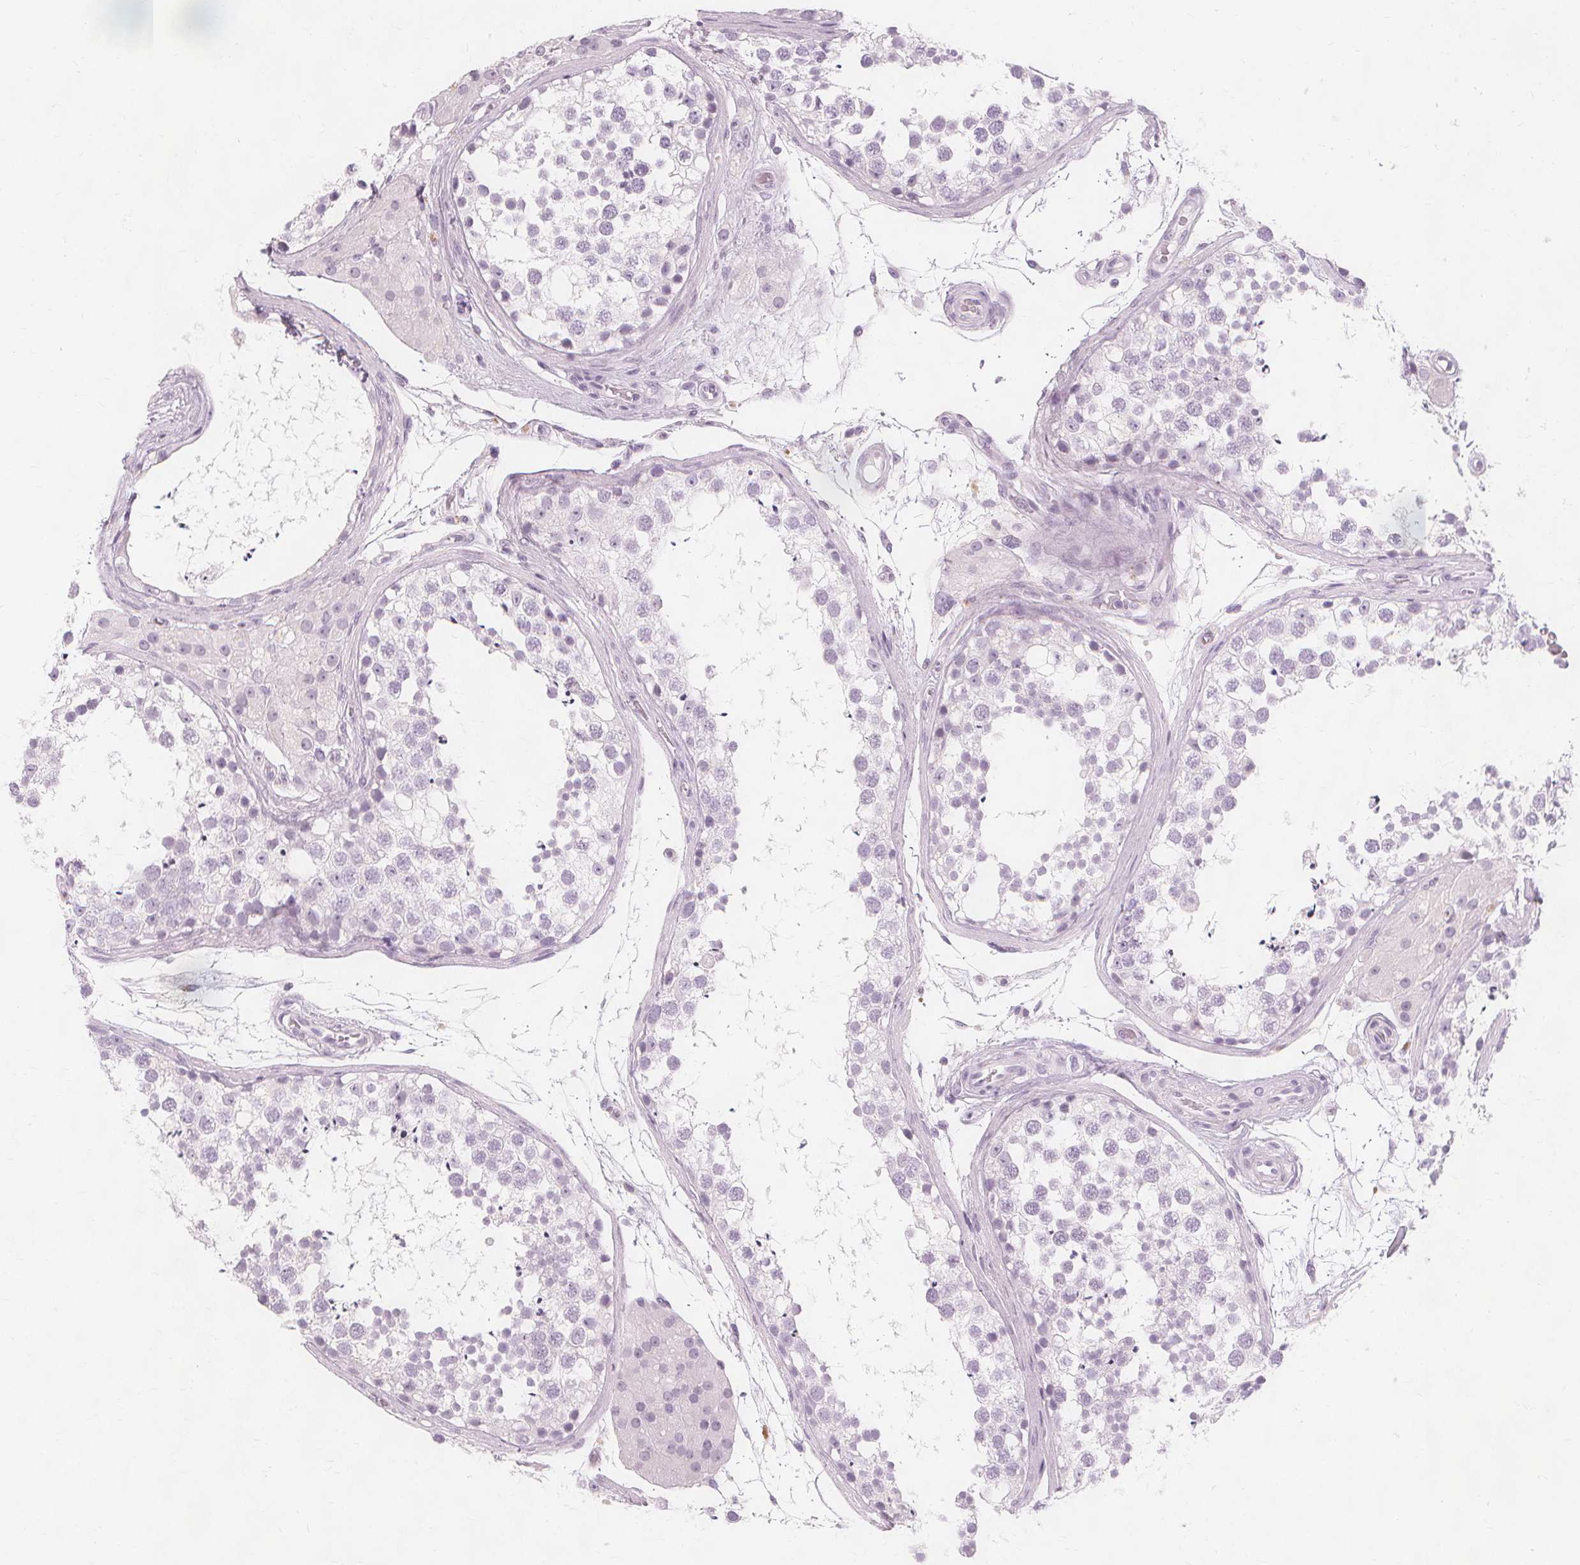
{"staining": {"intensity": "negative", "quantity": "none", "location": "none"}, "tissue": "testis", "cell_type": "Cells in seminiferous ducts", "image_type": "normal", "snomed": [{"axis": "morphology", "description": "Normal tissue, NOS"}, {"axis": "morphology", "description": "Seminoma, NOS"}, {"axis": "topography", "description": "Testis"}], "caption": "High power microscopy micrograph of an IHC image of benign testis, revealing no significant staining in cells in seminiferous ducts.", "gene": "TFF1", "patient": {"sex": "male", "age": 65}}